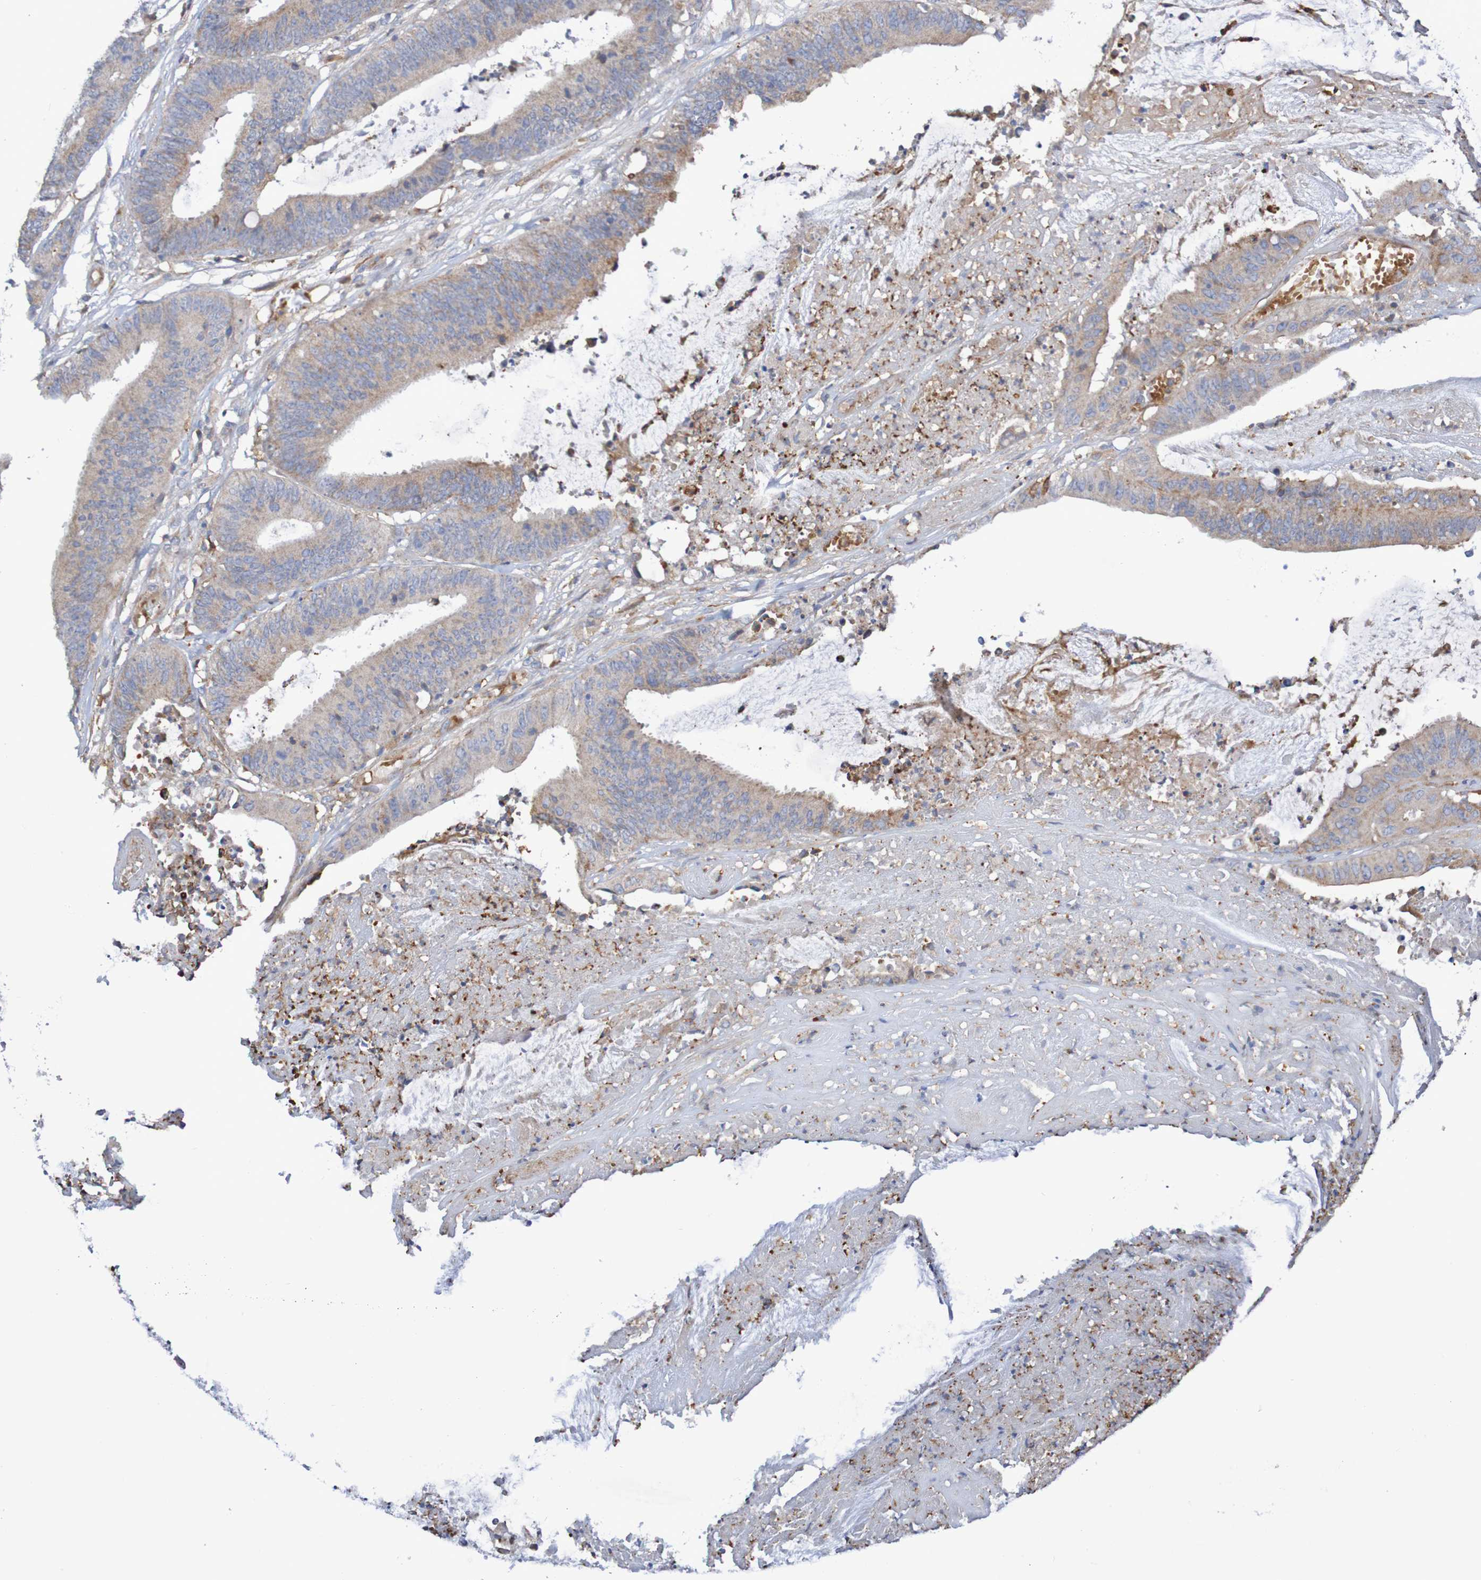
{"staining": {"intensity": "weak", "quantity": ">75%", "location": "cytoplasmic/membranous"}, "tissue": "colorectal cancer", "cell_type": "Tumor cells", "image_type": "cancer", "snomed": [{"axis": "morphology", "description": "Adenocarcinoma, NOS"}, {"axis": "topography", "description": "Rectum"}], "caption": "Tumor cells show low levels of weak cytoplasmic/membranous expression in about >75% of cells in colorectal cancer (adenocarcinoma).", "gene": "SCRG1", "patient": {"sex": "female", "age": 66}}